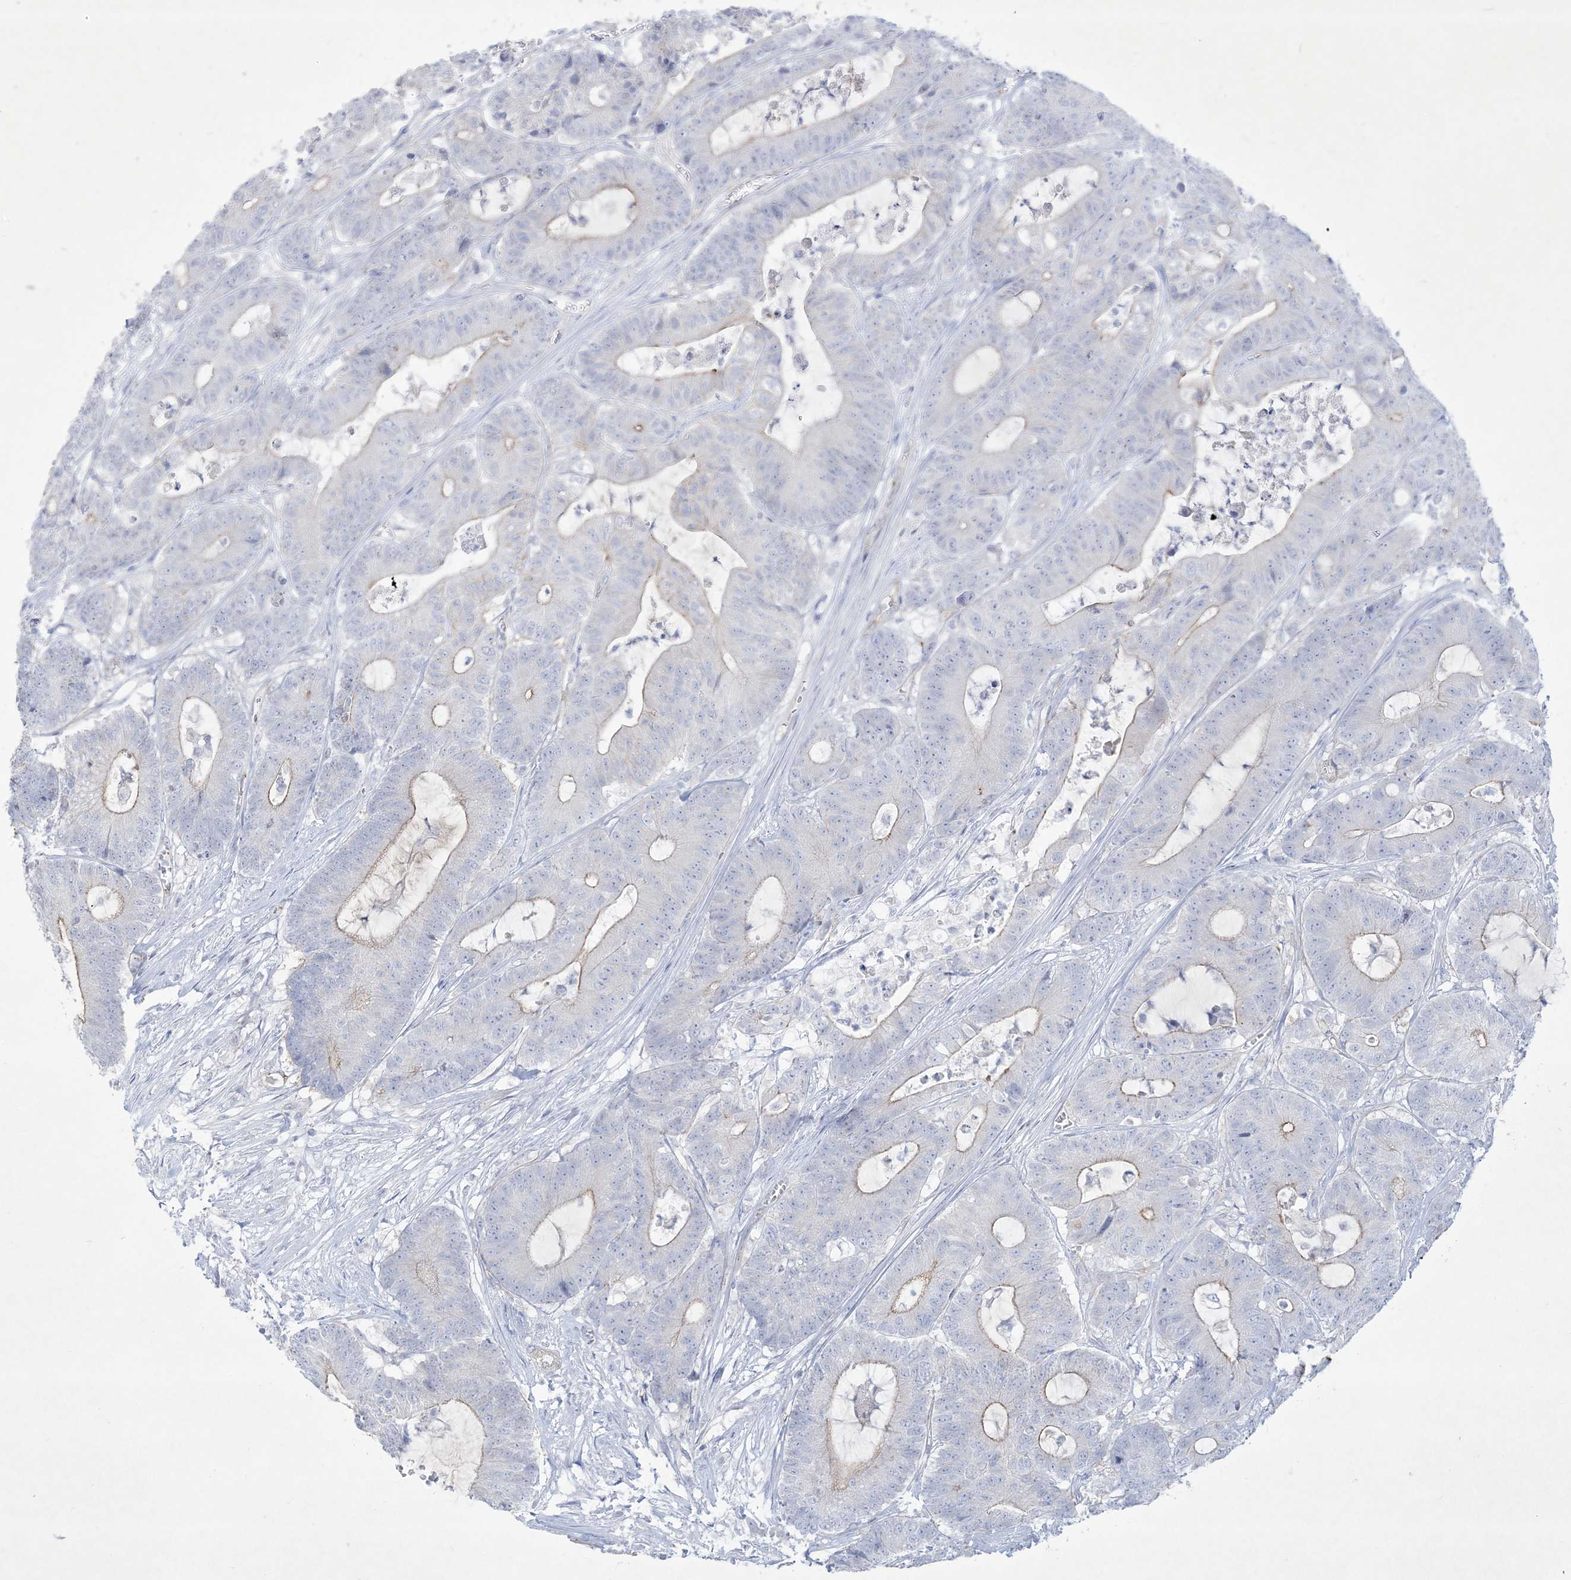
{"staining": {"intensity": "weak", "quantity": "<25%", "location": "cytoplasmic/membranous"}, "tissue": "colorectal cancer", "cell_type": "Tumor cells", "image_type": "cancer", "snomed": [{"axis": "morphology", "description": "Adenocarcinoma, NOS"}, {"axis": "topography", "description": "Colon"}], "caption": "Immunohistochemistry image of human adenocarcinoma (colorectal) stained for a protein (brown), which reveals no expression in tumor cells.", "gene": "B3GNT7", "patient": {"sex": "female", "age": 84}}